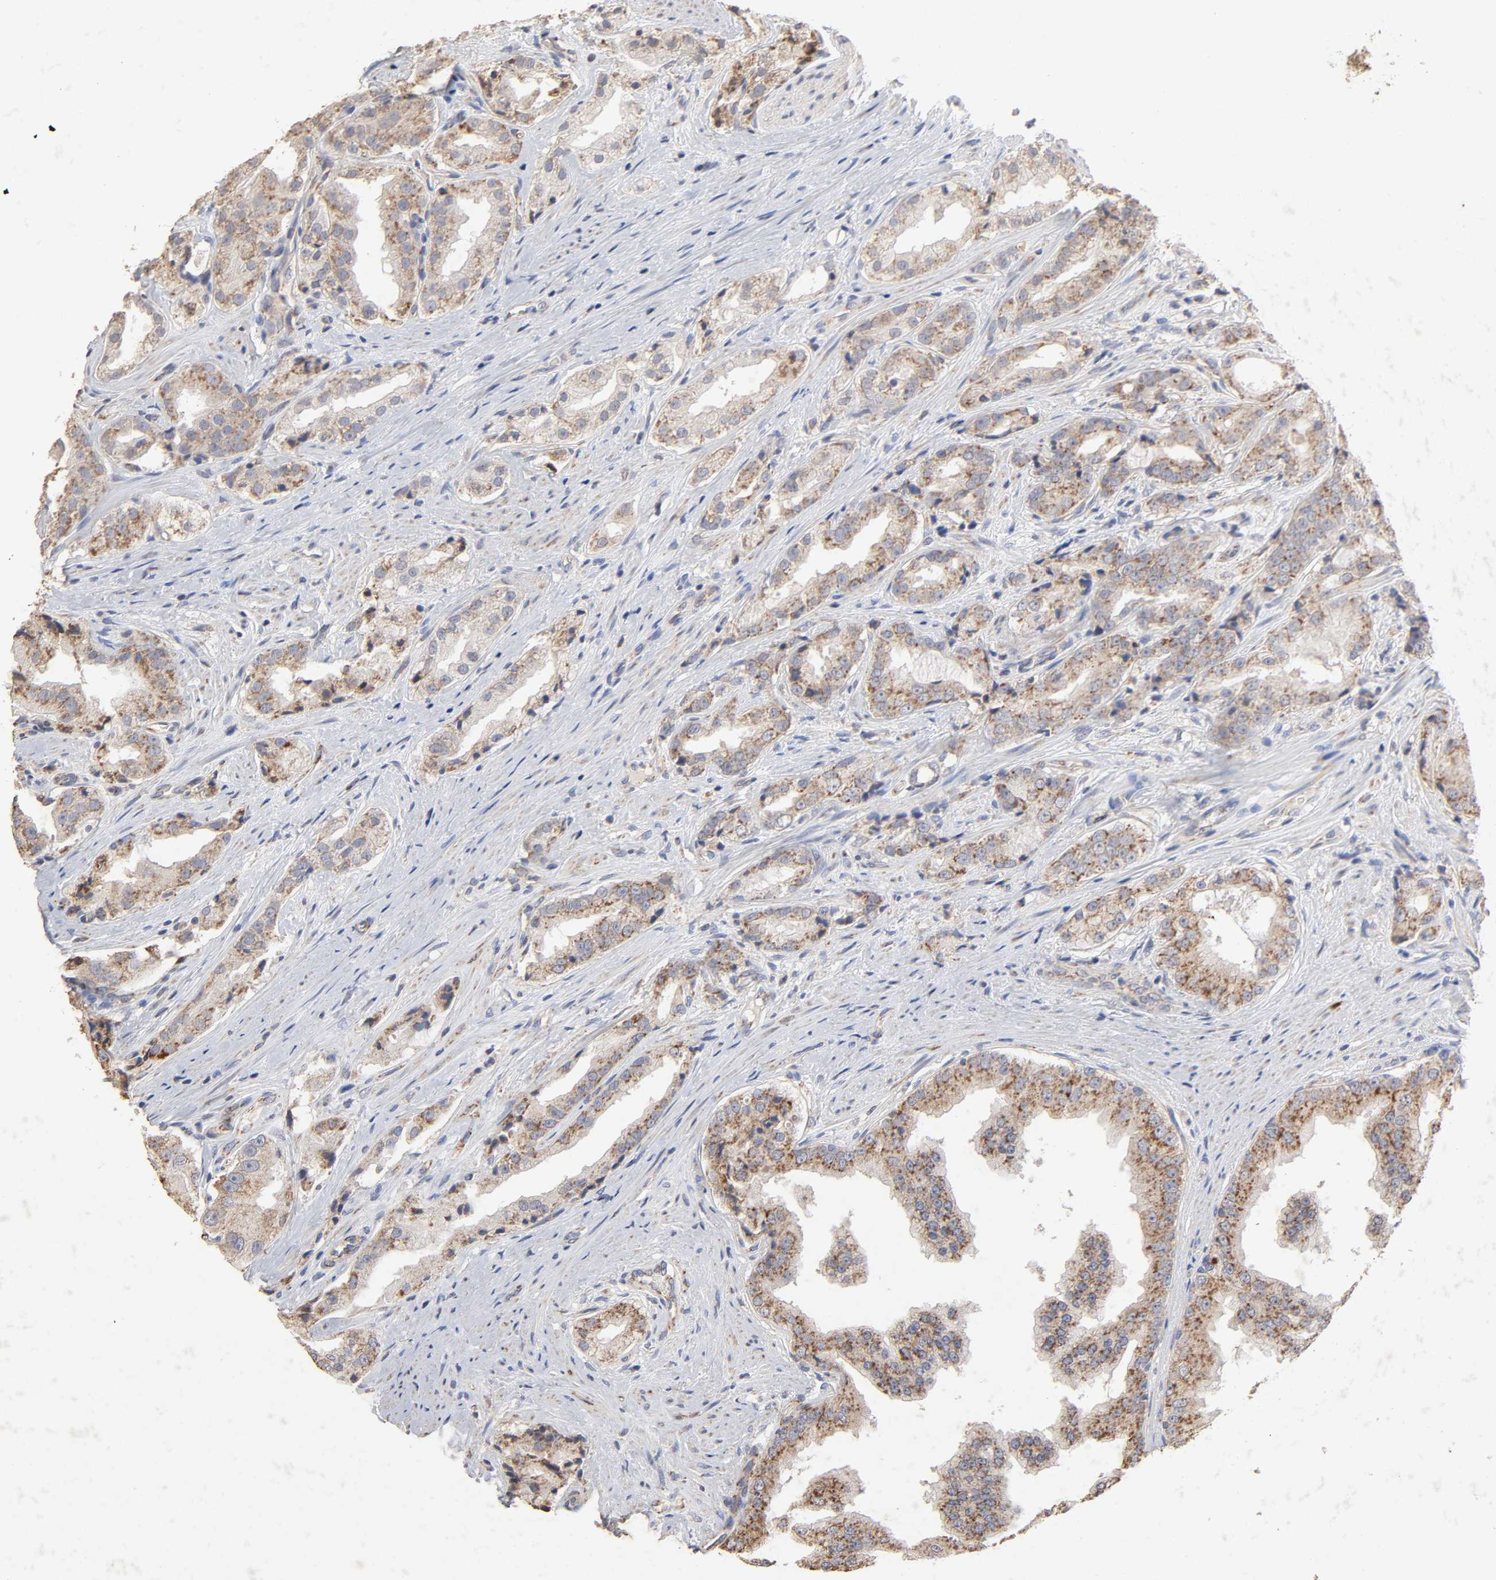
{"staining": {"intensity": "strong", "quantity": ">75%", "location": "cytoplasmic/membranous"}, "tissue": "prostate cancer", "cell_type": "Tumor cells", "image_type": "cancer", "snomed": [{"axis": "morphology", "description": "Adenocarcinoma, High grade"}, {"axis": "topography", "description": "Prostate"}], "caption": "Brown immunohistochemical staining in human high-grade adenocarcinoma (prostate) reveals strong cytoplasmic/membranous staining in approximately >75% of tumor cells. Using DAB (brown) and hematoxylin (blue) stains, captured at high magnification using brightfield microscopy.", "gene": "CYCS", "patient": {"sex": "male", "age": 73}}